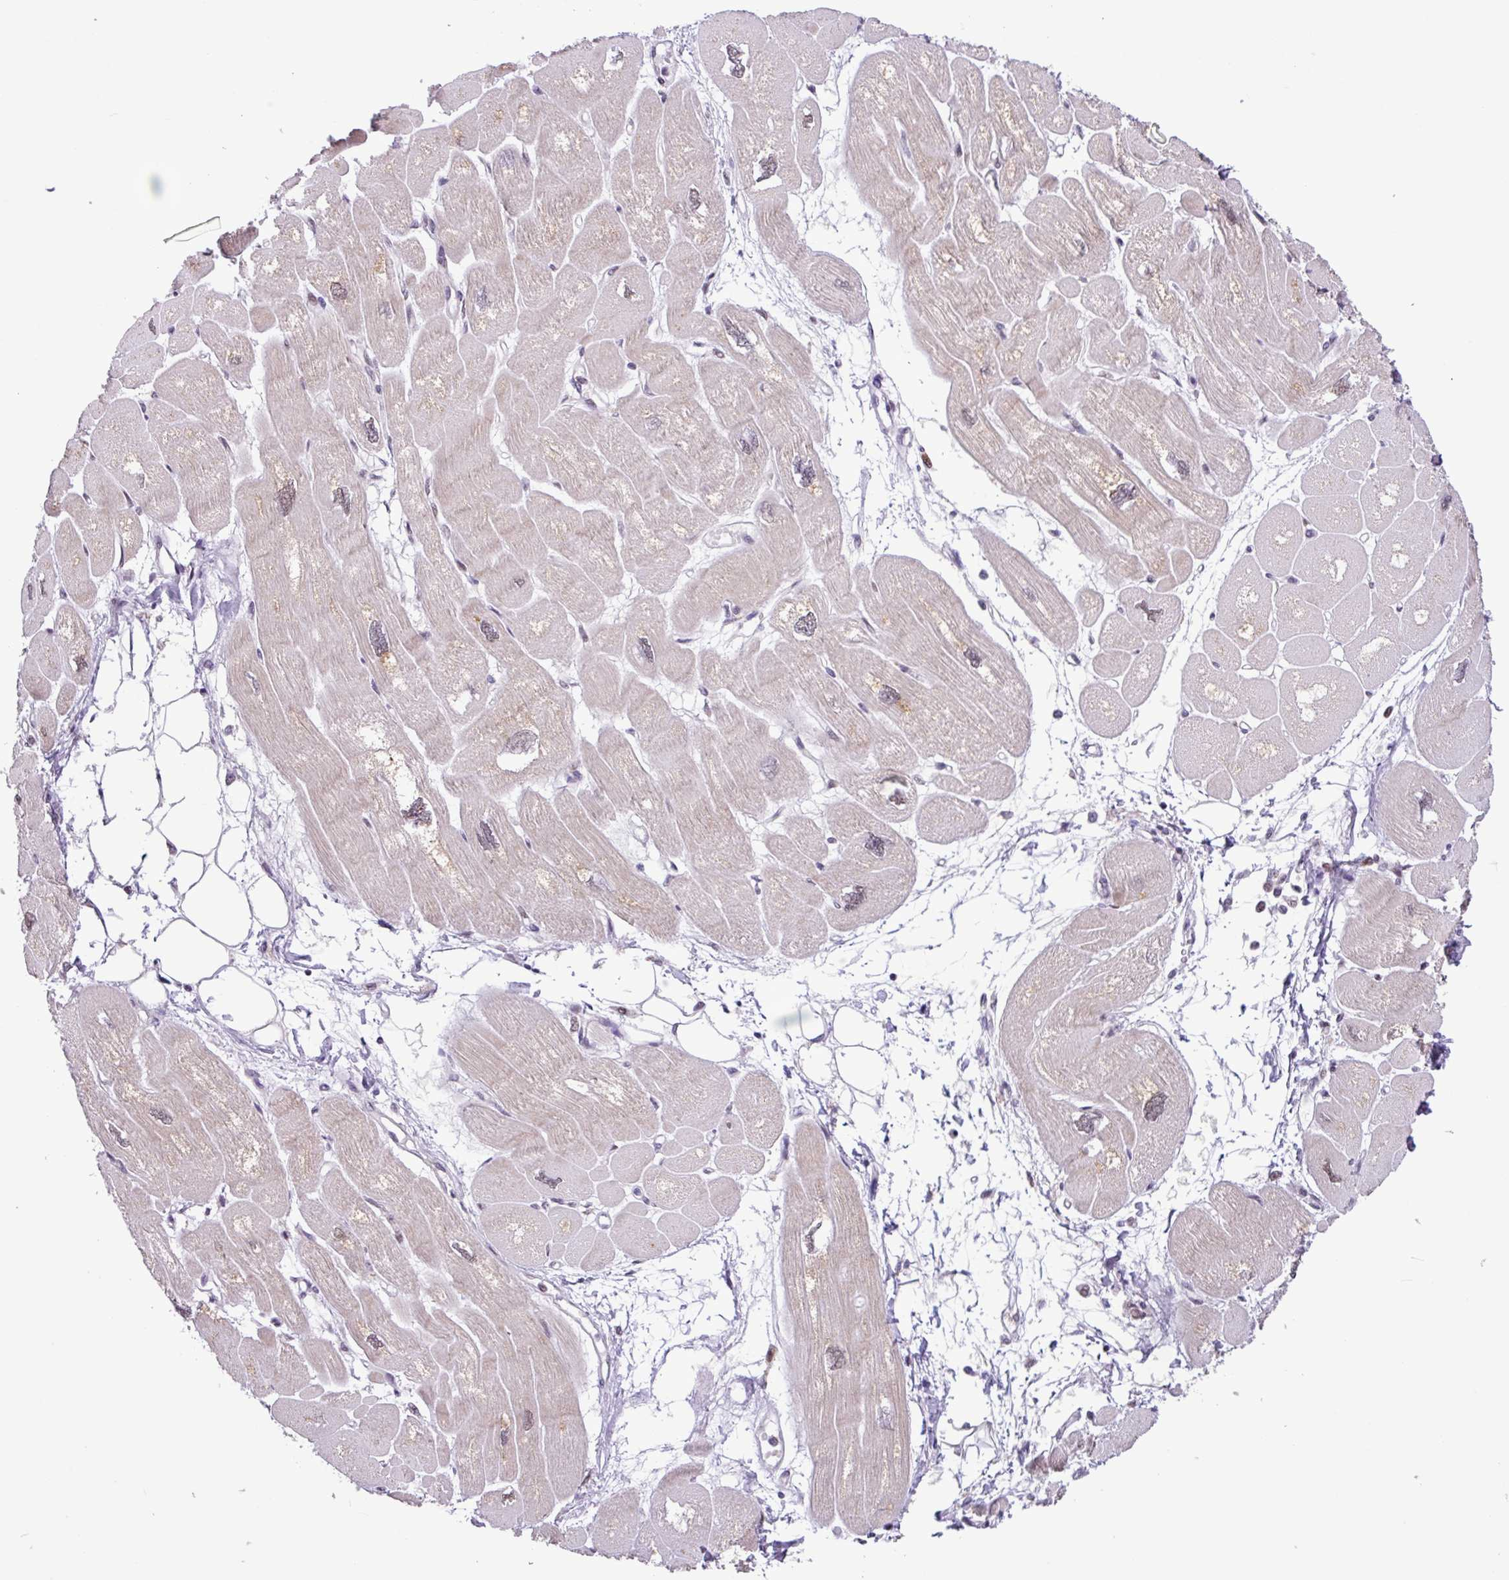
{"staining": {"intensity": "moderate", "quantity": "25%-75%", "location": "cytoplasmic/membranous"}, "tissue": "heart muscle", "cell_type": "Cardiomyocytes", "image_type": "normal", "snomed": [{"axis": "morphology", "description": "Normal tissue, NOS"}, {"axis": "topography", "description": "Heart"}], "caption": "Immunohistochemical staining of normal heart muscle exhibits moderate cytoplasmic/membranous protein positivity in about 25%-75% of cardiomyocytes. The staining was performed using DAB (3,3'-diaminobenzidine), with brown indicating positive protein expression. Nuclei are stained blue with hematoxylin.", "gene": "ZNF354A", "patient": {"sex": "male", "age": 42}}